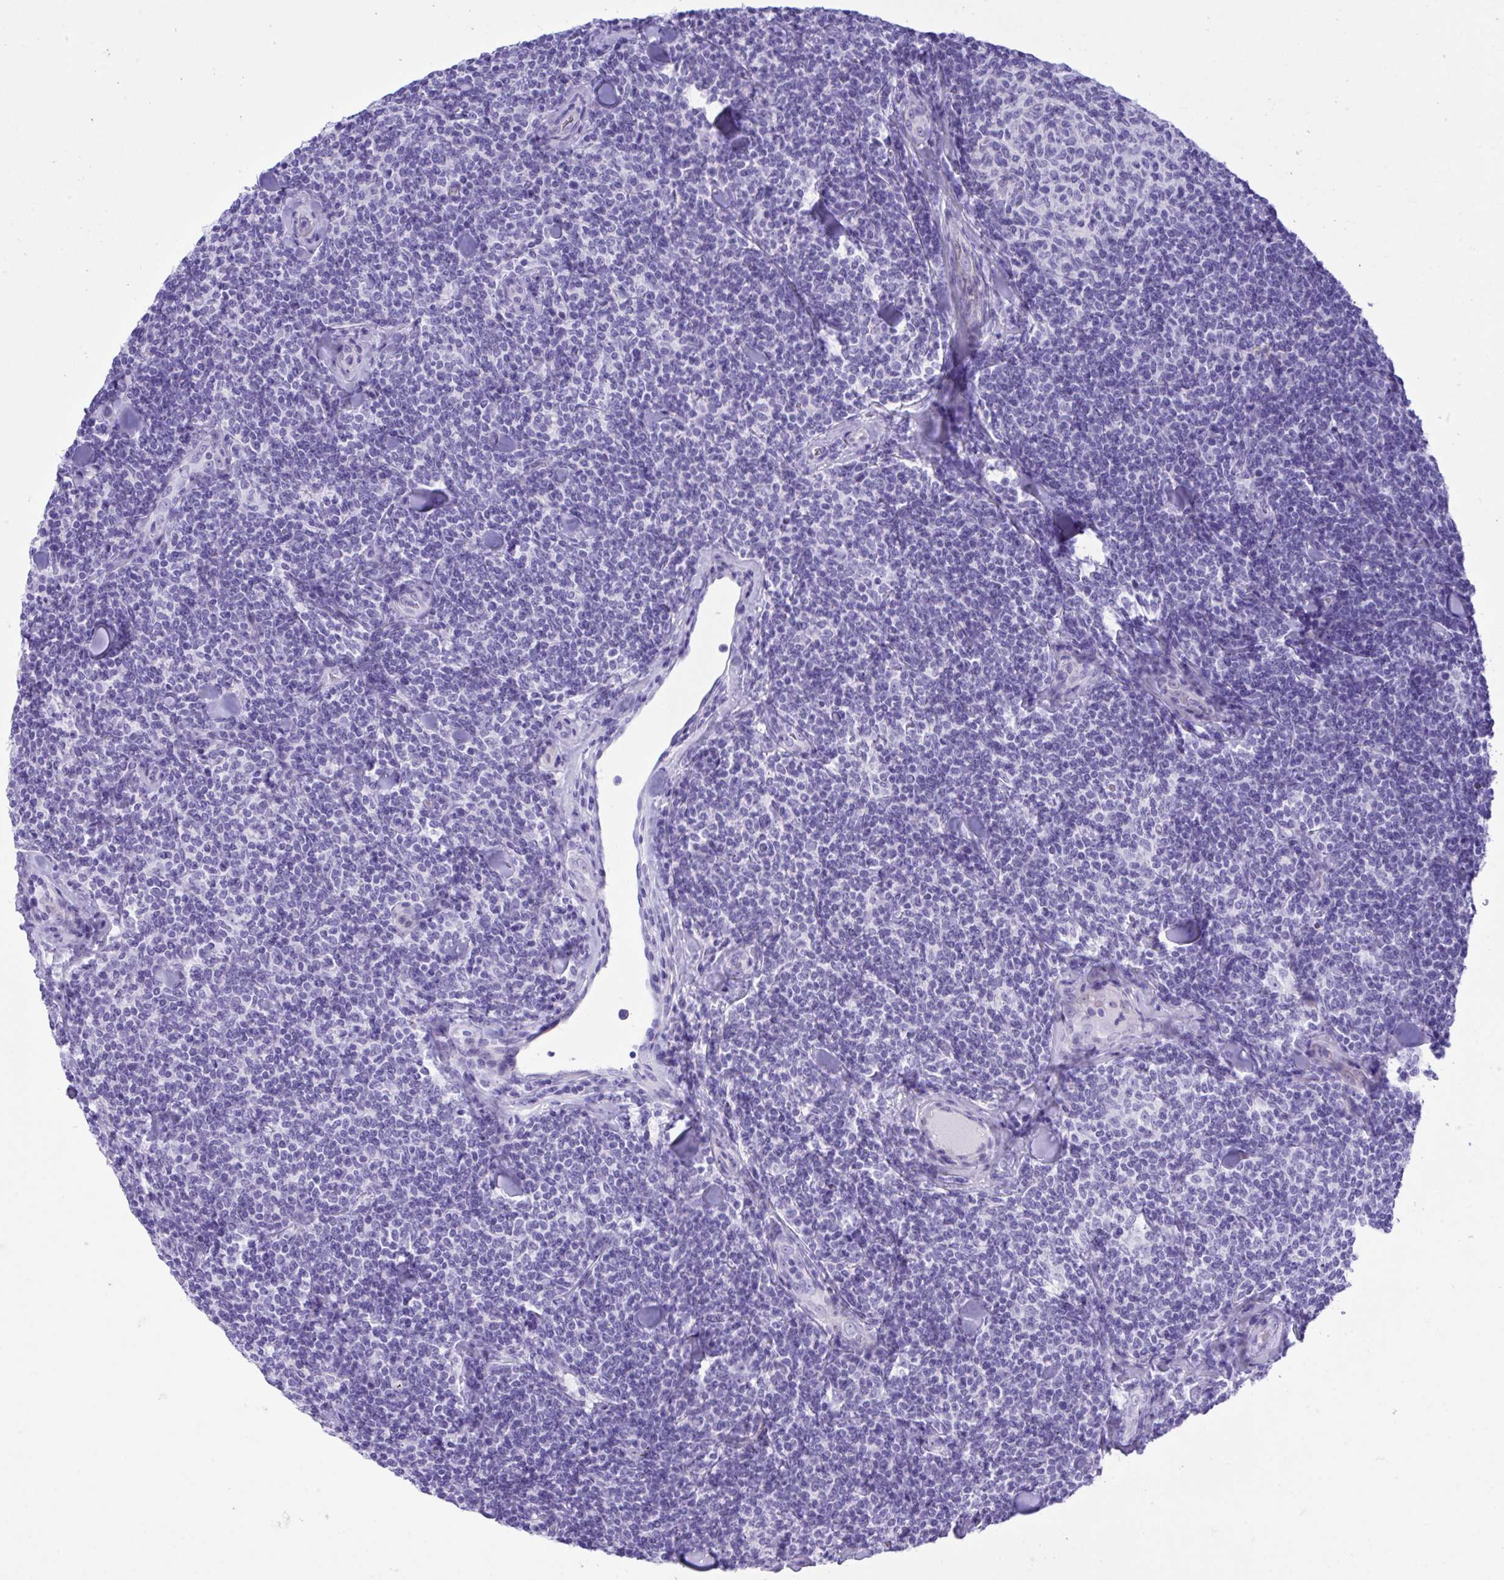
{"staining": {"intensity": "negative", "quantity": "none", "location": "none"}, "tissue": "lymphoma", "cell_type": "Tumor cells", "image_type": "cancer", "snomed": [{"axis": "morphology", "description": "Malignant lymphoma, non-Hodgkin's type, Low grade"}, {"axis": "topography", "description": "Lymph node"}], "caption": "There is no significant staining in tumor cells of lymphoma.", "gene": "BEX5", "patient": {"sex": "female", "age": 56}}